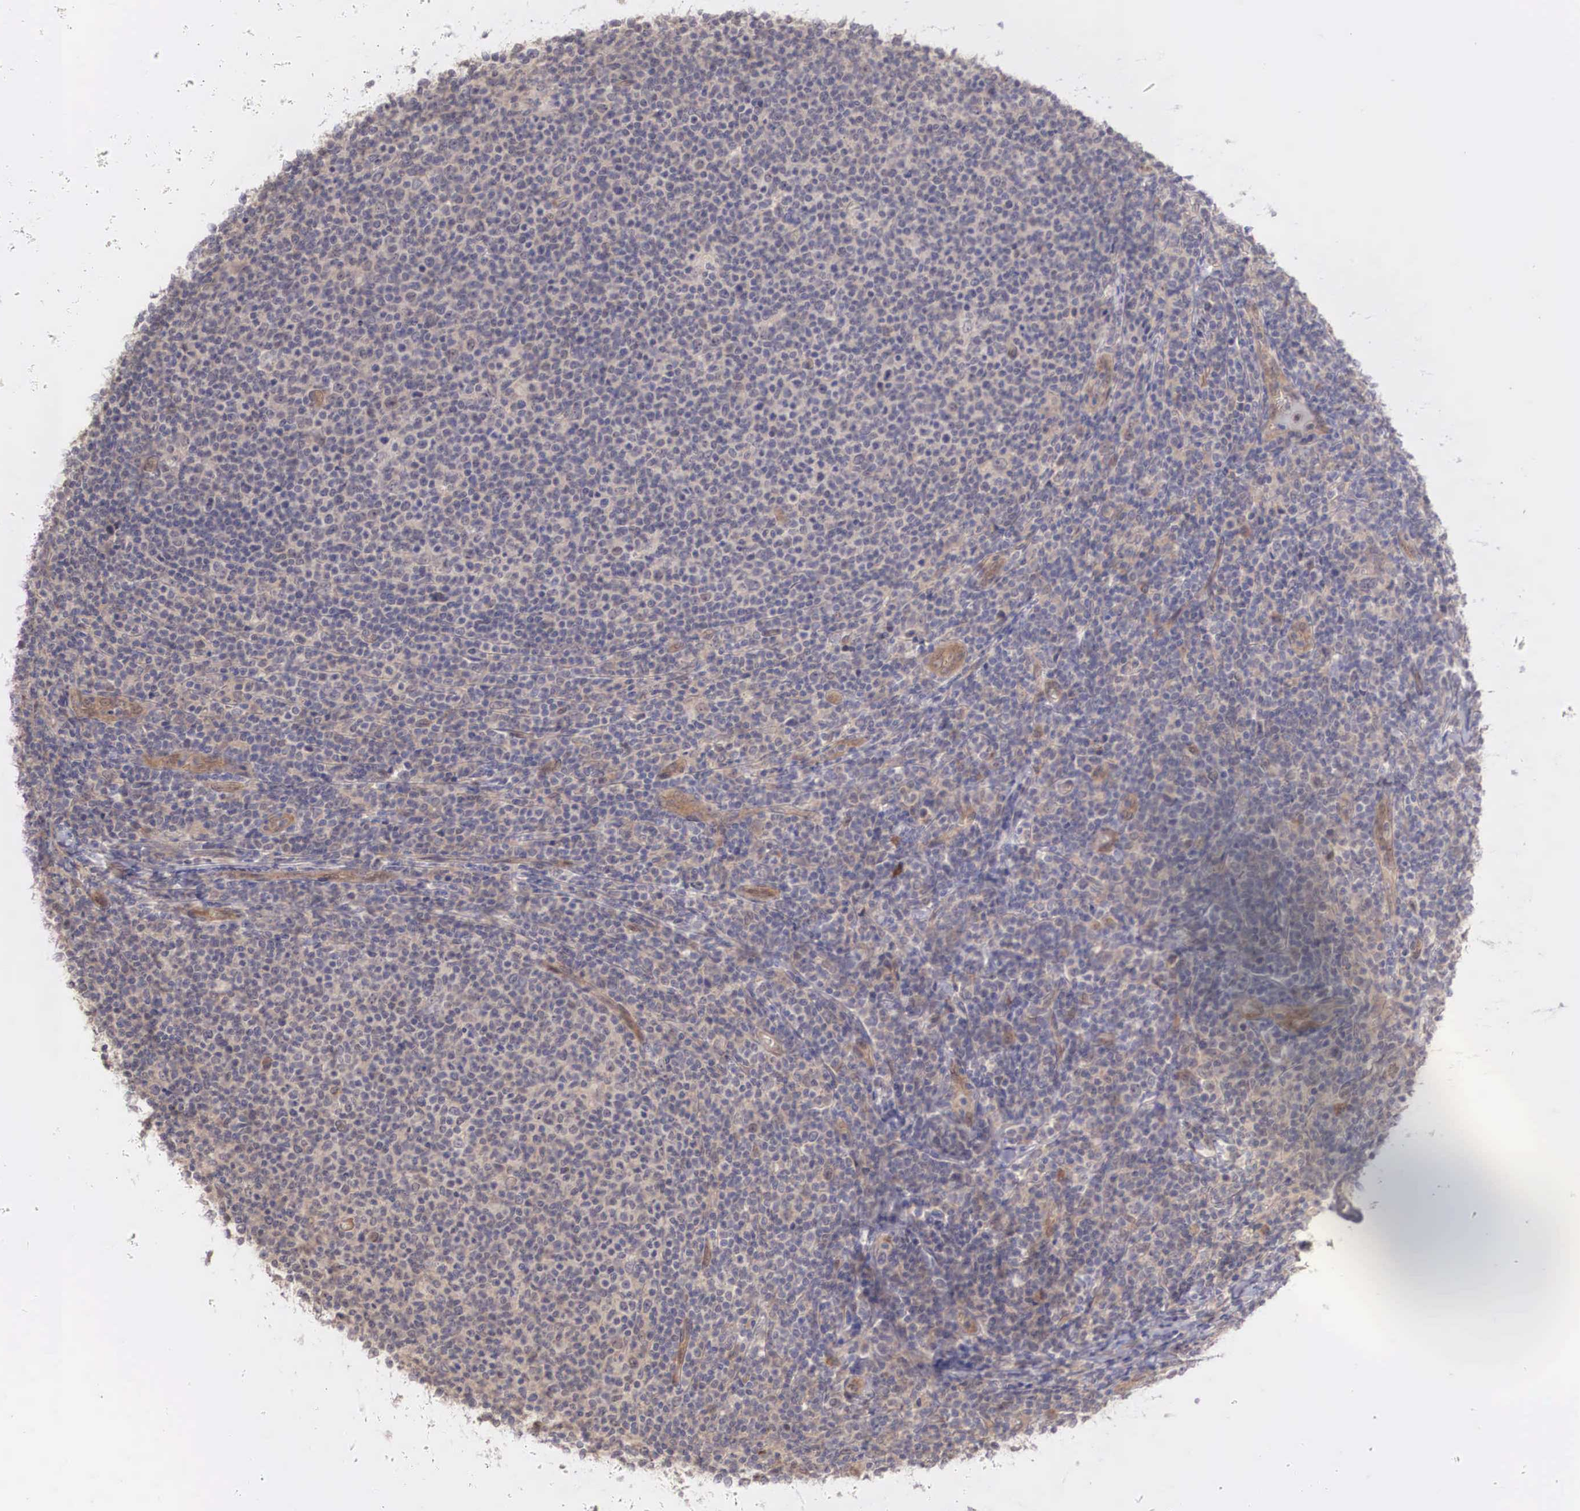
{"staining": {"intensity": "weak", "quantity": "25%-75%", "location": "cytoplasmic/membranous"}, "tissue": "lymphoma", "cell_type": "Tumor cells", "image_type": "cancer", "snomed": [{"axis": "morphology", "description": "Malignant lymphoma, non-Hodgkin's type, Low grade"}, {"axis": "topography", "description": "Lymph node"}], "caption": "A brown stain highlights weak cytoplasmic/membranous expression of a protein in malignant lymphoma, non-Hodgkin's type (low-grade) tumor cells.", "gene": "DNAJB7", "patient": {"sex": "male", "age": 74}}